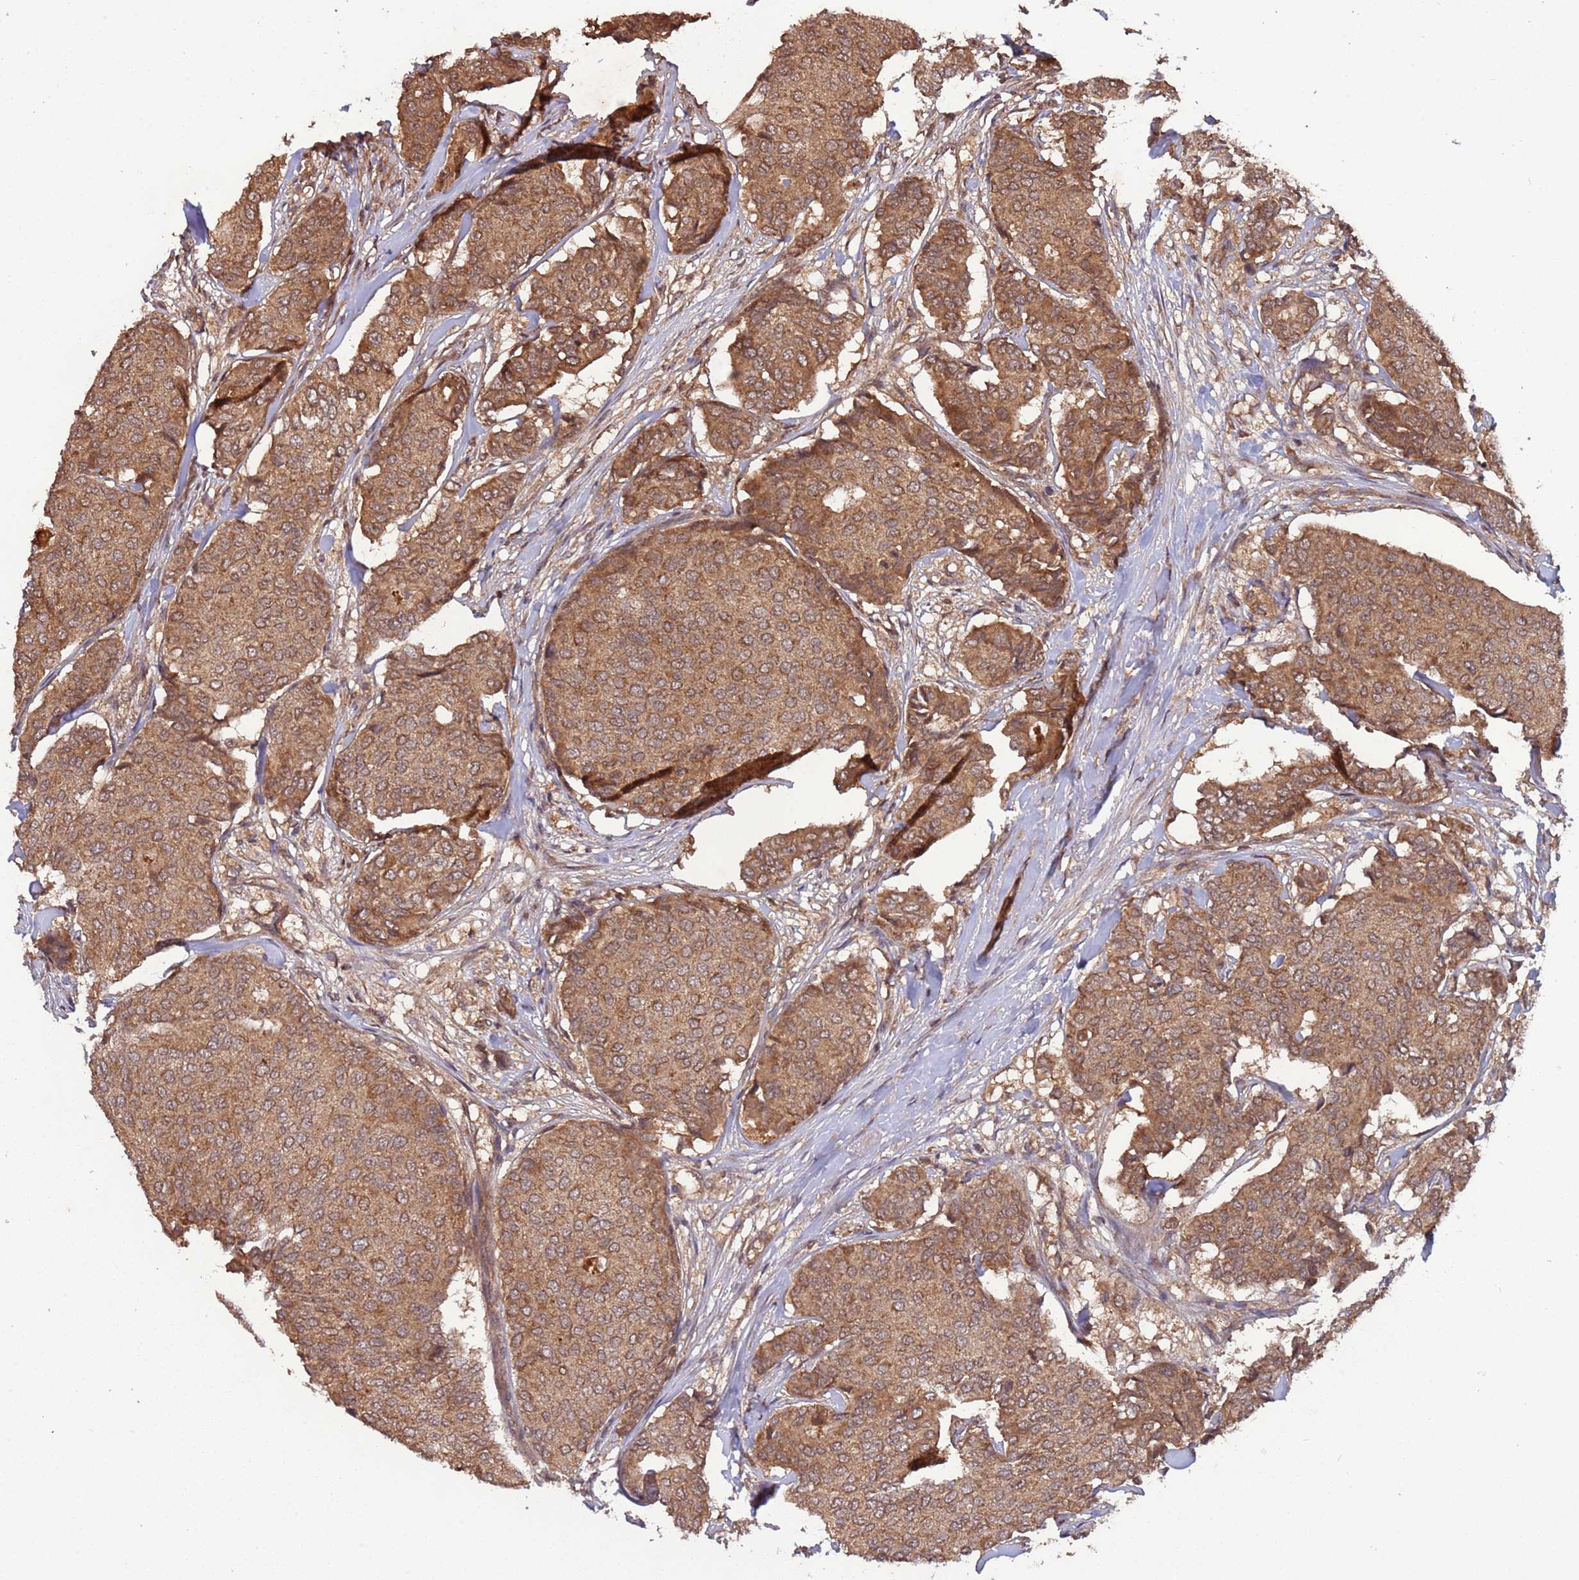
{"staining": {"intensity": "moderate", "quantity": ">75%", "location": "cytoplasmic/membranous"}, "tissue": "breast cancer", "cell_type": "Tumor cells", "image_type": "cancer", "snomed": [{"axis": "morphology", "description": "Duct carcinoma"}, {"axis": "topography", "description": "Breast"}], "caption": "Moderate cytoplasmic/membranous protein expression is seen in about >75% of tumor cells in intraductal carcinoma (breast). The protein is stained brown, and the nuclei are stained in blue (DAB (3,3'-diaminobenzidine) IHC with brightfield microscopy, high magnification).", "gene": "ERI1", "patient": {"sex": "female", "age": 75}}